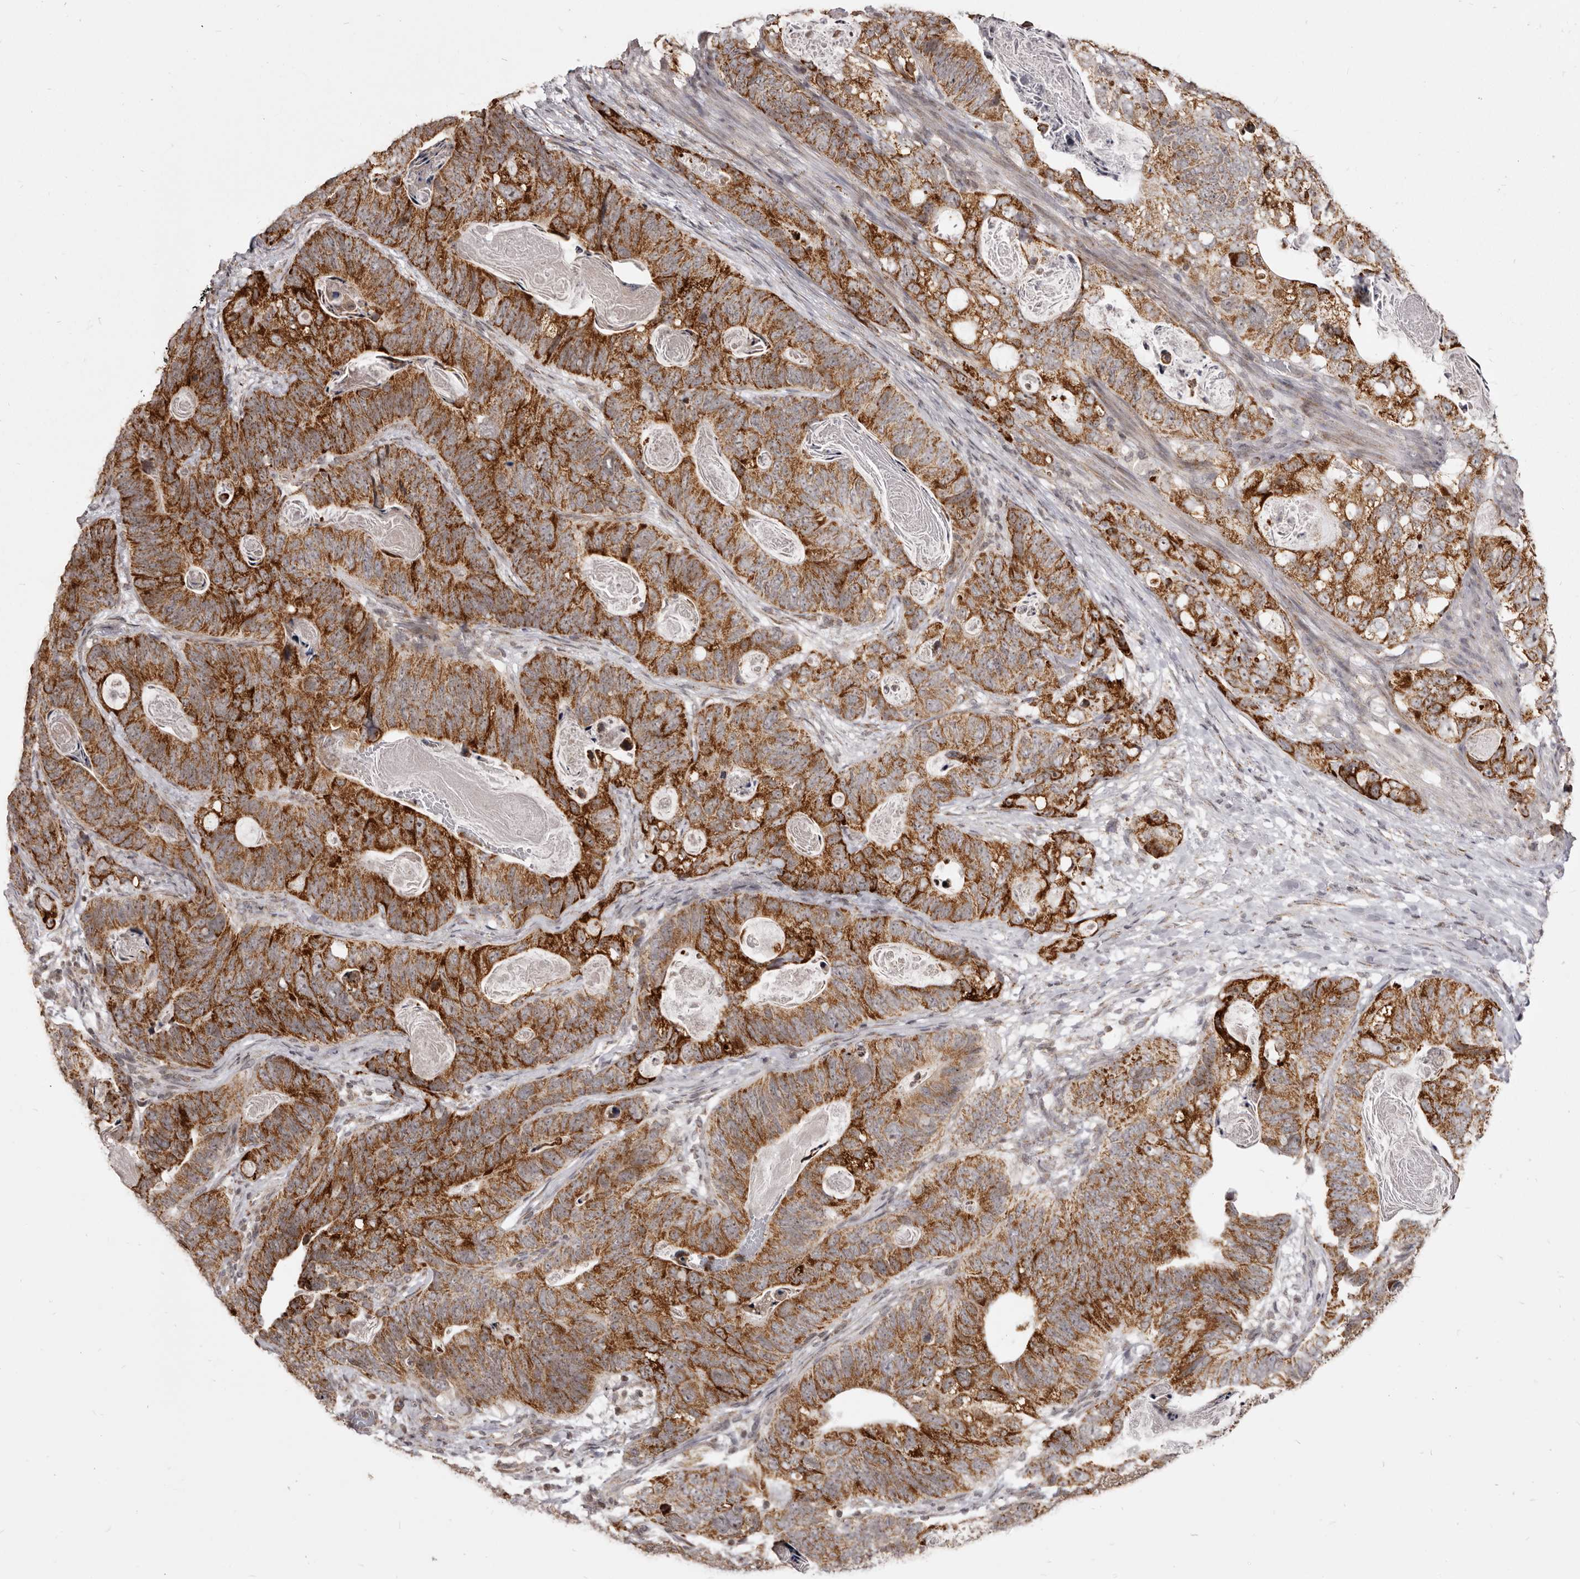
{"staining": {"intensity": "strong", "quantity": ">75%", "location": "cytoplasmic/membranous"}, "tissue": "stomach cancer", "cell_type": "Tumor cells", "image_type": "cancer", "snomed": [{"axis": "morphology", "description": "Normal tissue, NOS"}, {"axis": "morphology", "description": "Adenocarcinoma, NOS"}, {"axis": "topography", "description": "Stomach"}], "caption": "Human adenocarcinoma (stomach) stained with a protein marker reveals strong staining in tumor cells.", "gene": "THUMPD1", "patient": {"sex": "female", "age": 89}}